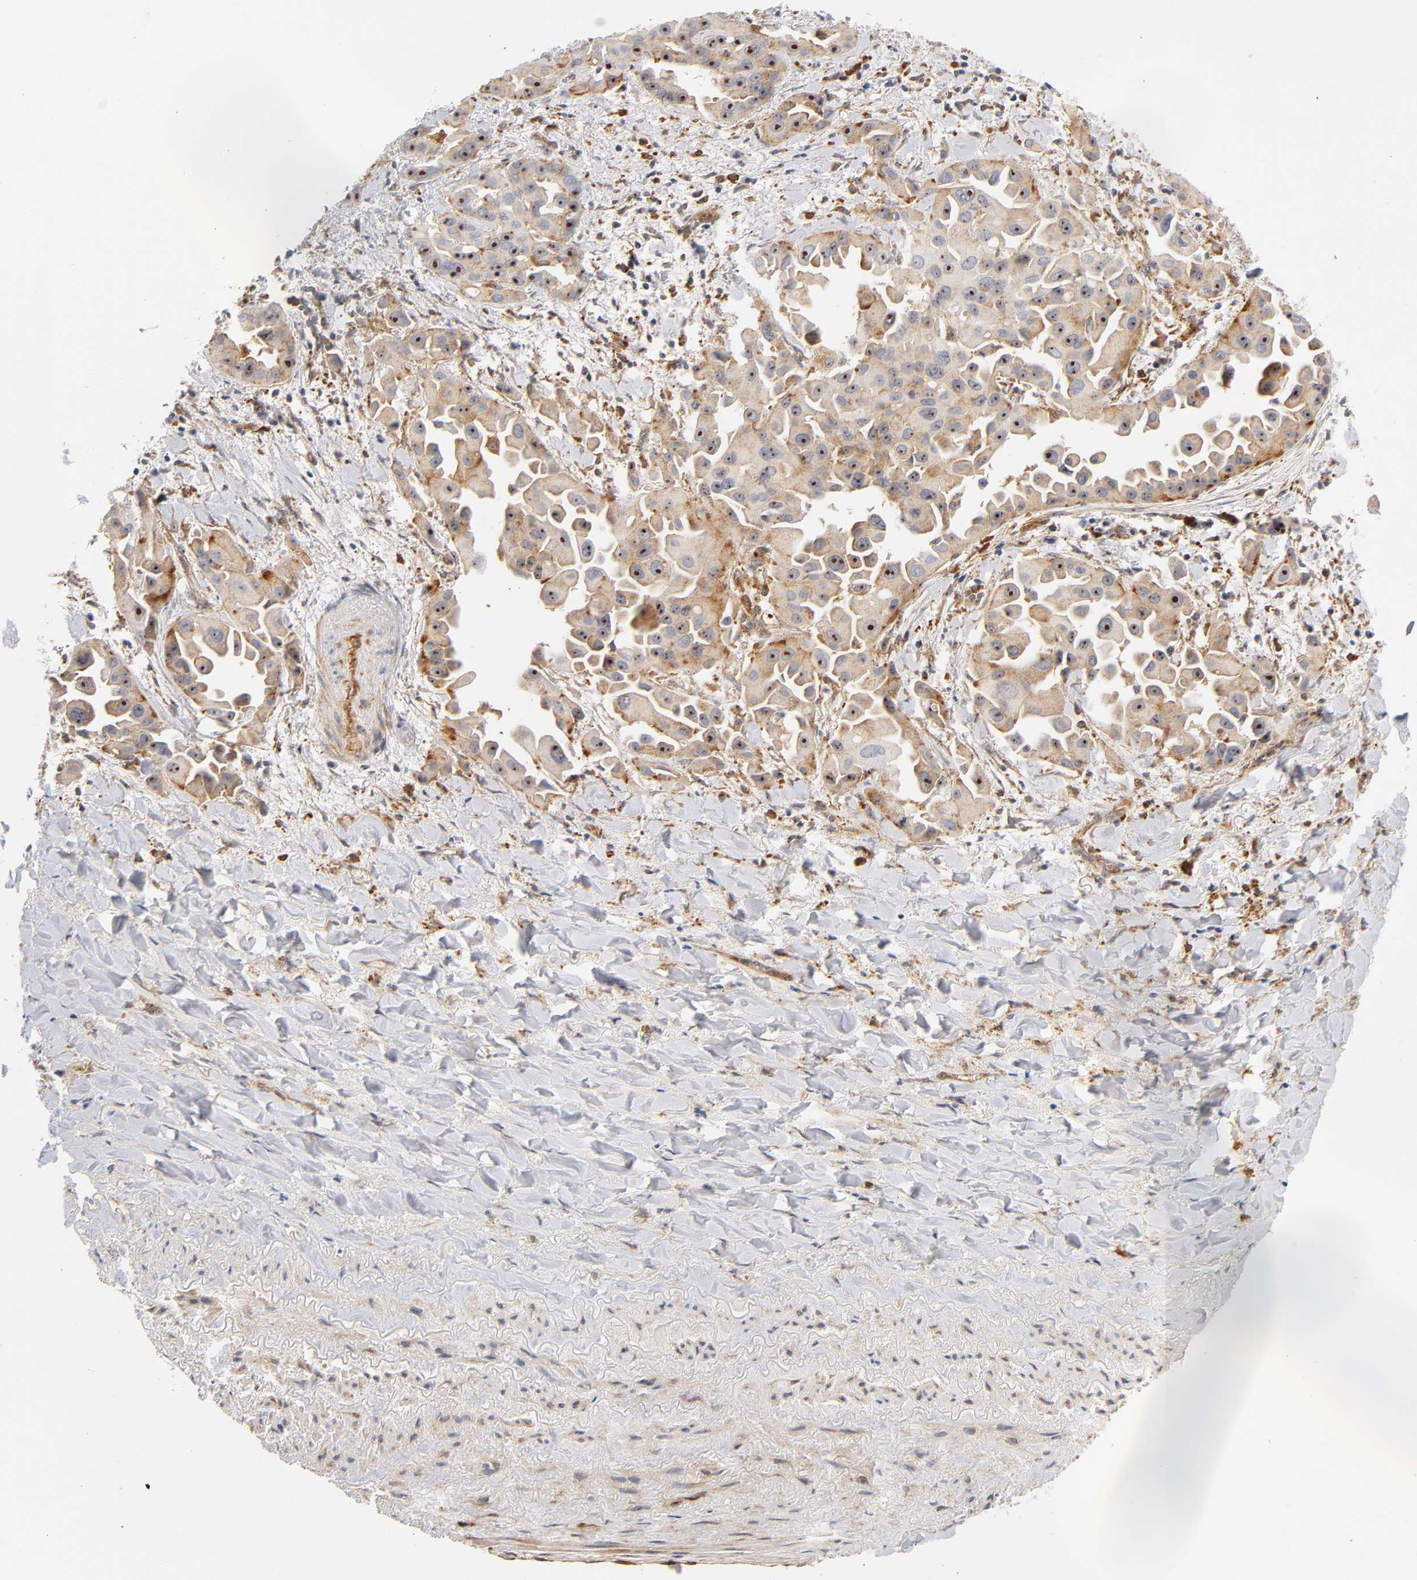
{"staining": {"intensity": "strong", "quantity": ">75%", "location": "cytoplasmic/membranous,nuclear"}, "tissue": "lung cancer", "cell_type": "Tumor cells", "image_type": "cancer", "snomed": [{"axis": "morphology", "description": "Normal tissue, NOS"}, {"axis": "morphology", "description": "Adenocarcinoma, NOS"}, {"axis": "topography", "description": "Bronchus"}], "caption": "This histopathology image exhibits lung cancer stained with IHC to label a protein in brown. The cytoplasmic/membranous and nuclear of tumor cells show strong positivity for the protein. Nuclei are counter-stained blue.", "gene": "PLD1", "patient": {"sex": "male", "age": 68}}